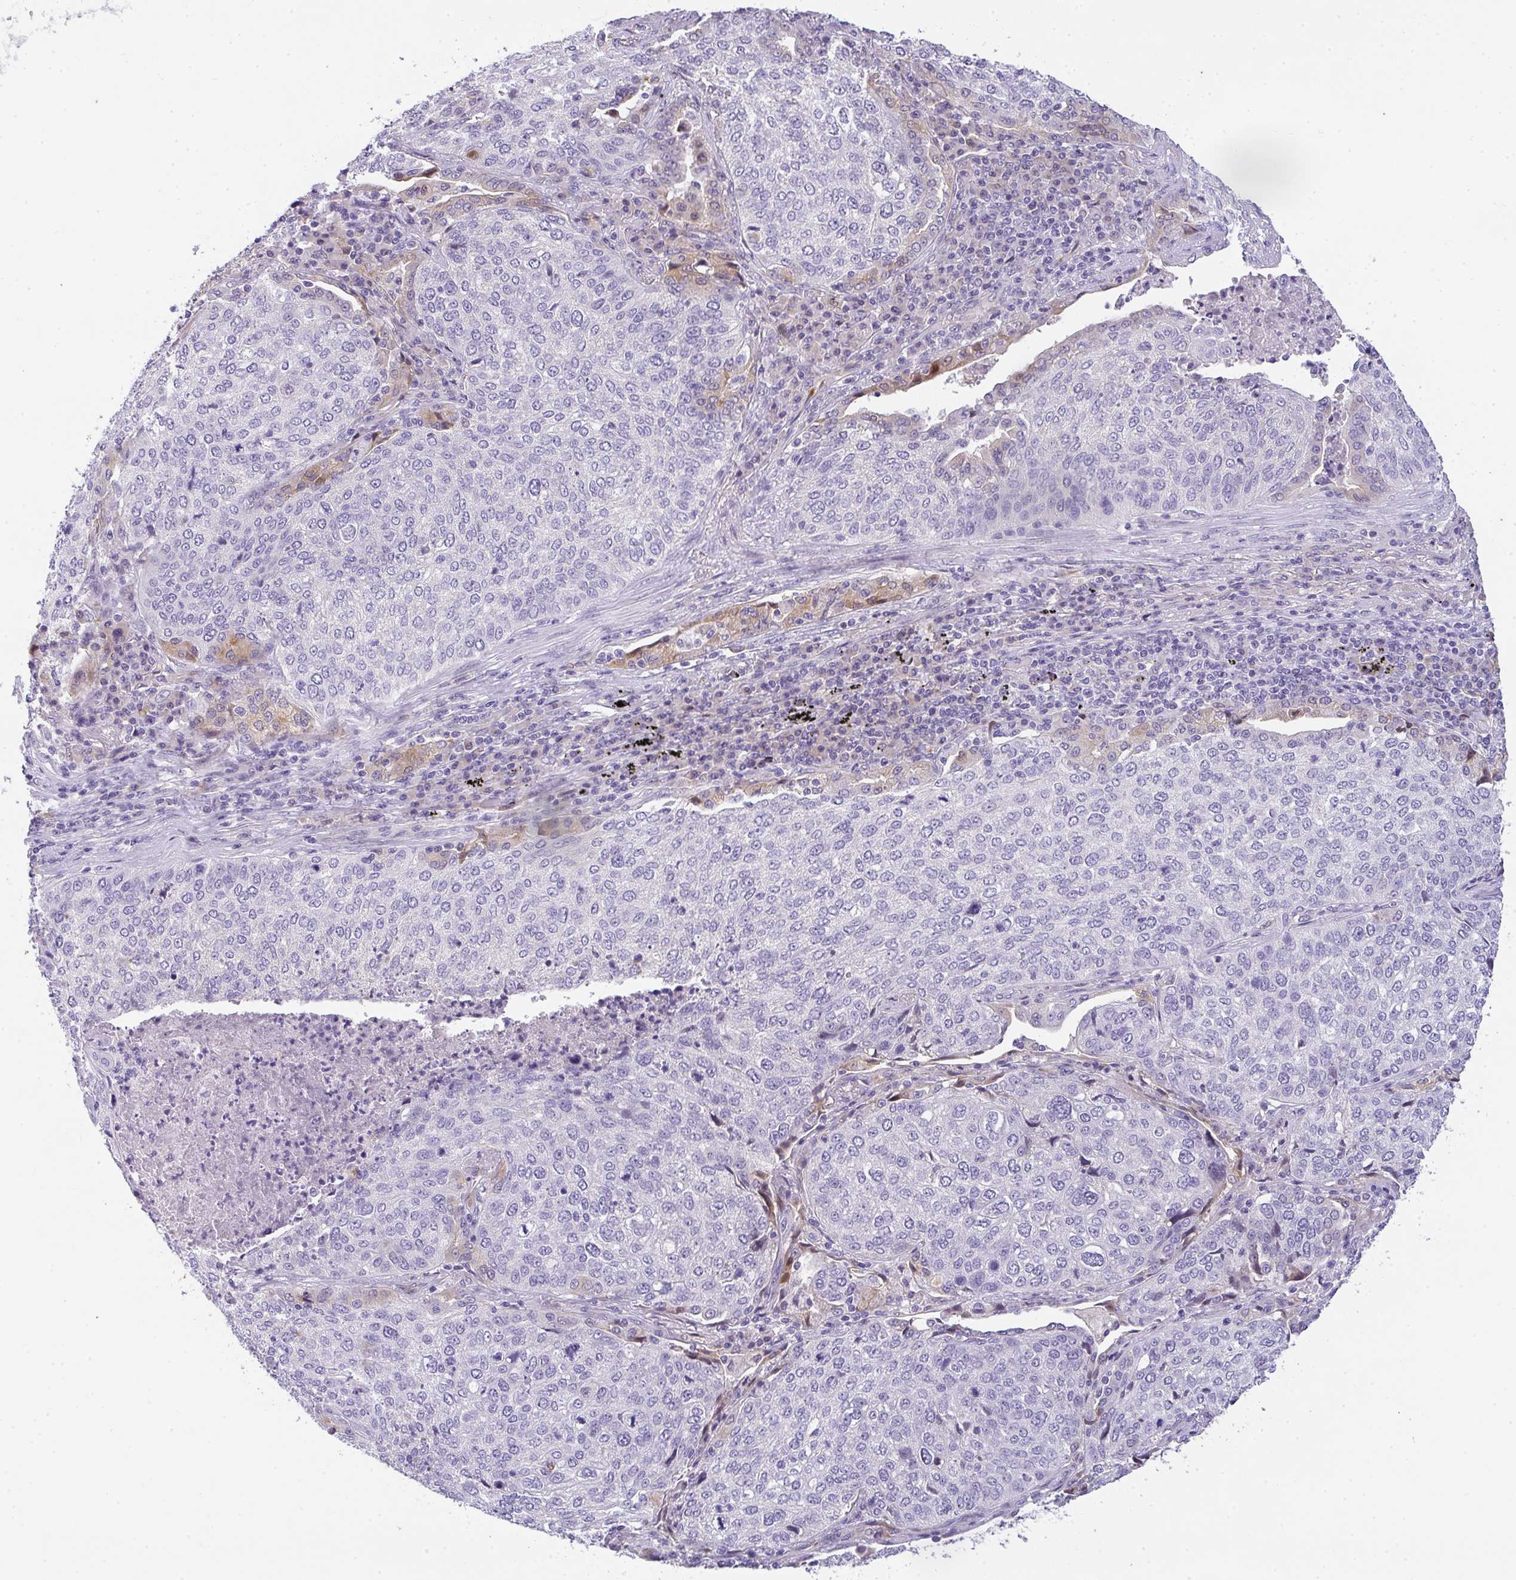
{"staining": {"intensity": "negative", "quantity": "none", "location": "none"}, "tissue": "lung cancer", "cell_type": "Tumor cells", "image_type": "cancer", "snomed": [{"axis": "morphology", "description": "Squamous cell carcinoma, NOS"}, {"axis": "topography", "description": "Lung"}], "caption": "High magnification brightfield microscopy of lung cancer stained with DAB (brown) and counterstained with hematoxylin (blue): tumor cells show no significant positivity.", "gene": "COX7B", "patient": {"sex": "male", "age": 63}}